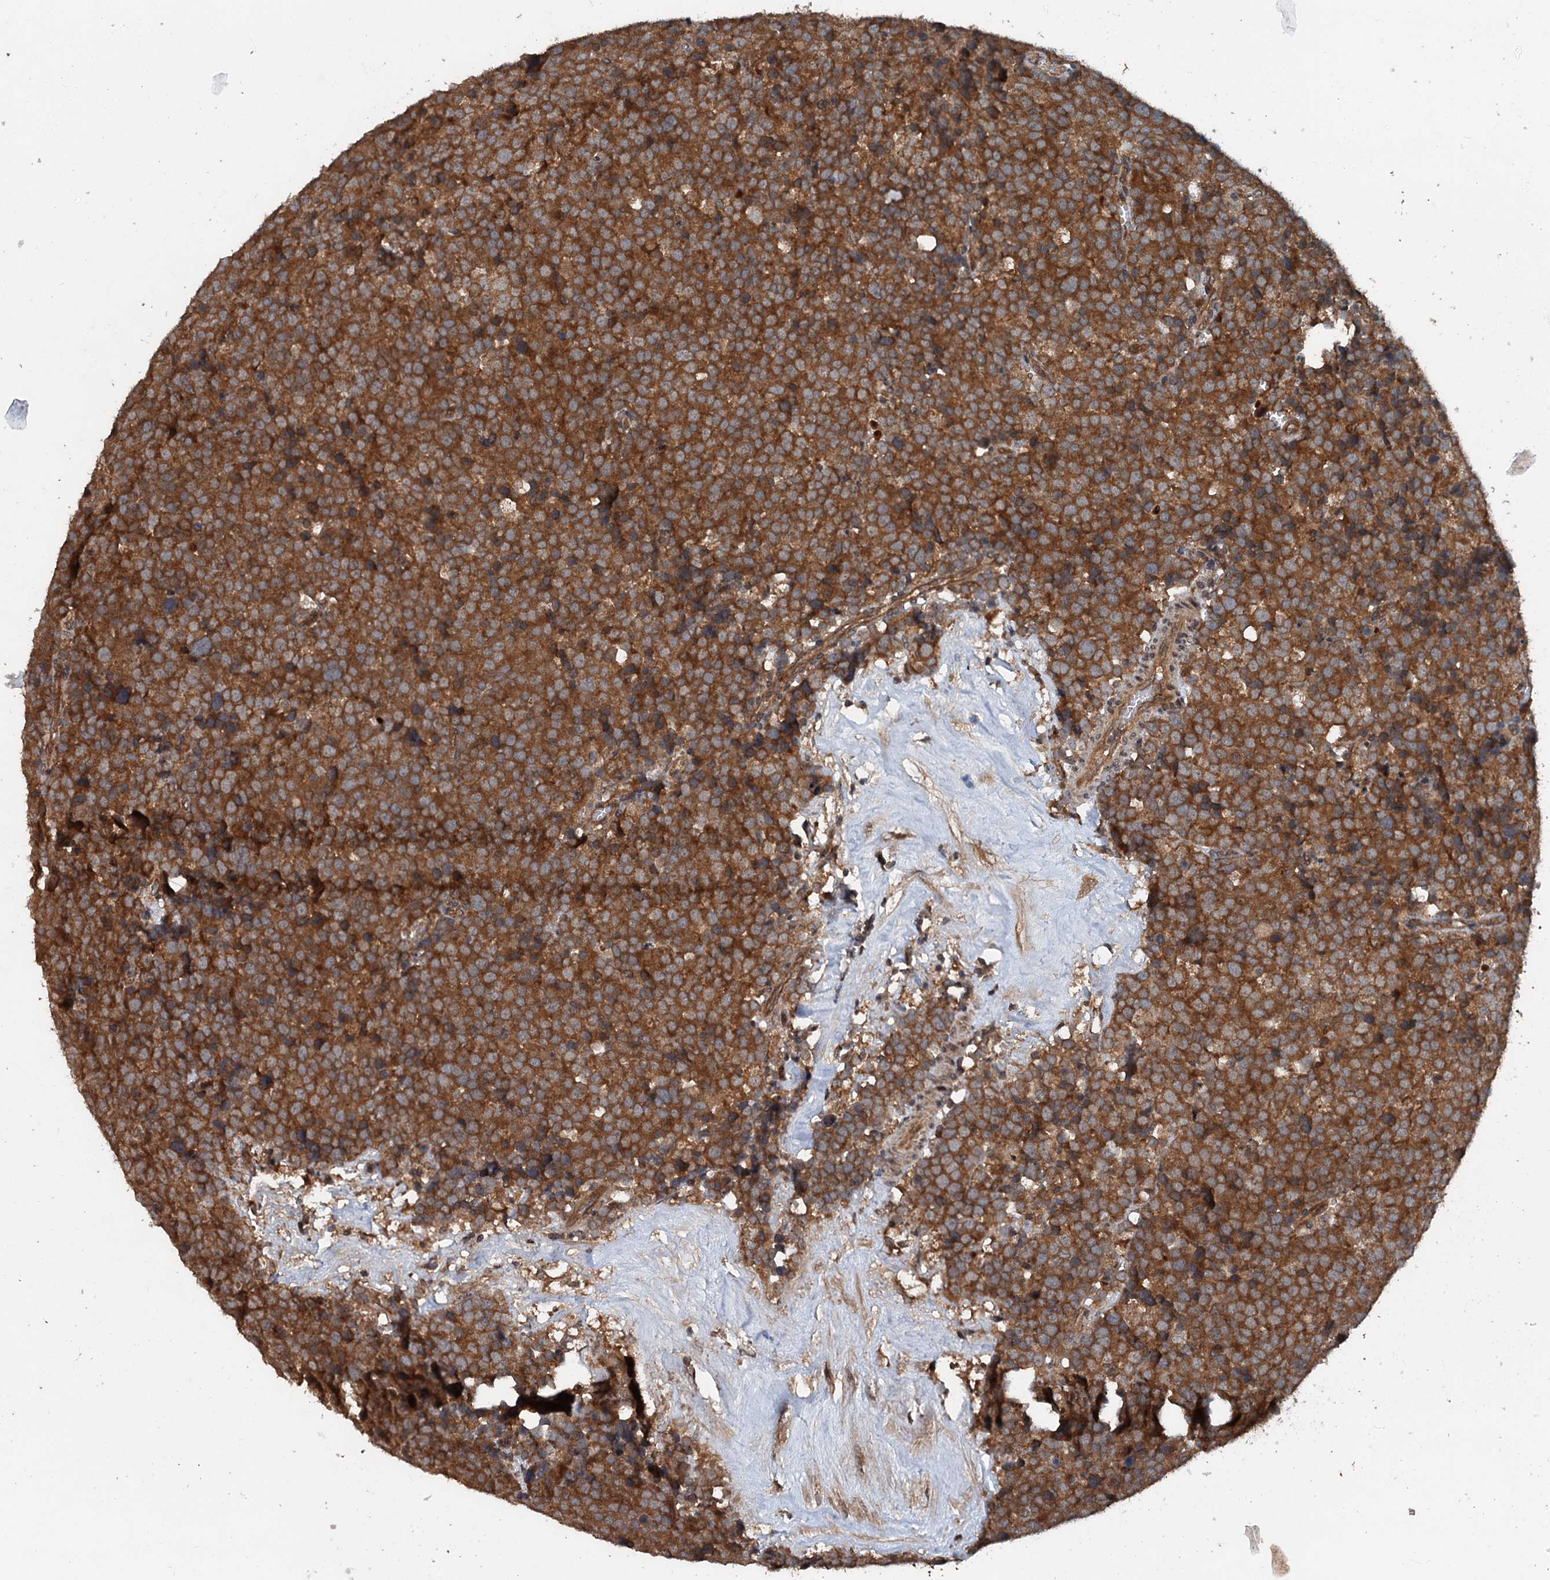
{"staining": {"intensity": "strong", "quantity": ">75%", "location": "cytoplasmic/membranous"}, "tissue": "testis cancer", "cell_type": "Tumor cells", "image_type": "cancer", "snomed": [{"axis": "morphology", "description": "Seminoma, NOS"}, {"axis": "topography", "description": "Testis"}], "caption": "This micrograph exhibits testis seminoma stained with immunohistochemistry to label a protein in brown. The cytoplasmic/membranous of tumor cells show strong positivity for the protein. Nuclei are counter-stained blue.", "gene": "N4BP2L2", "patient": {"sex": "male", "age": 71}}